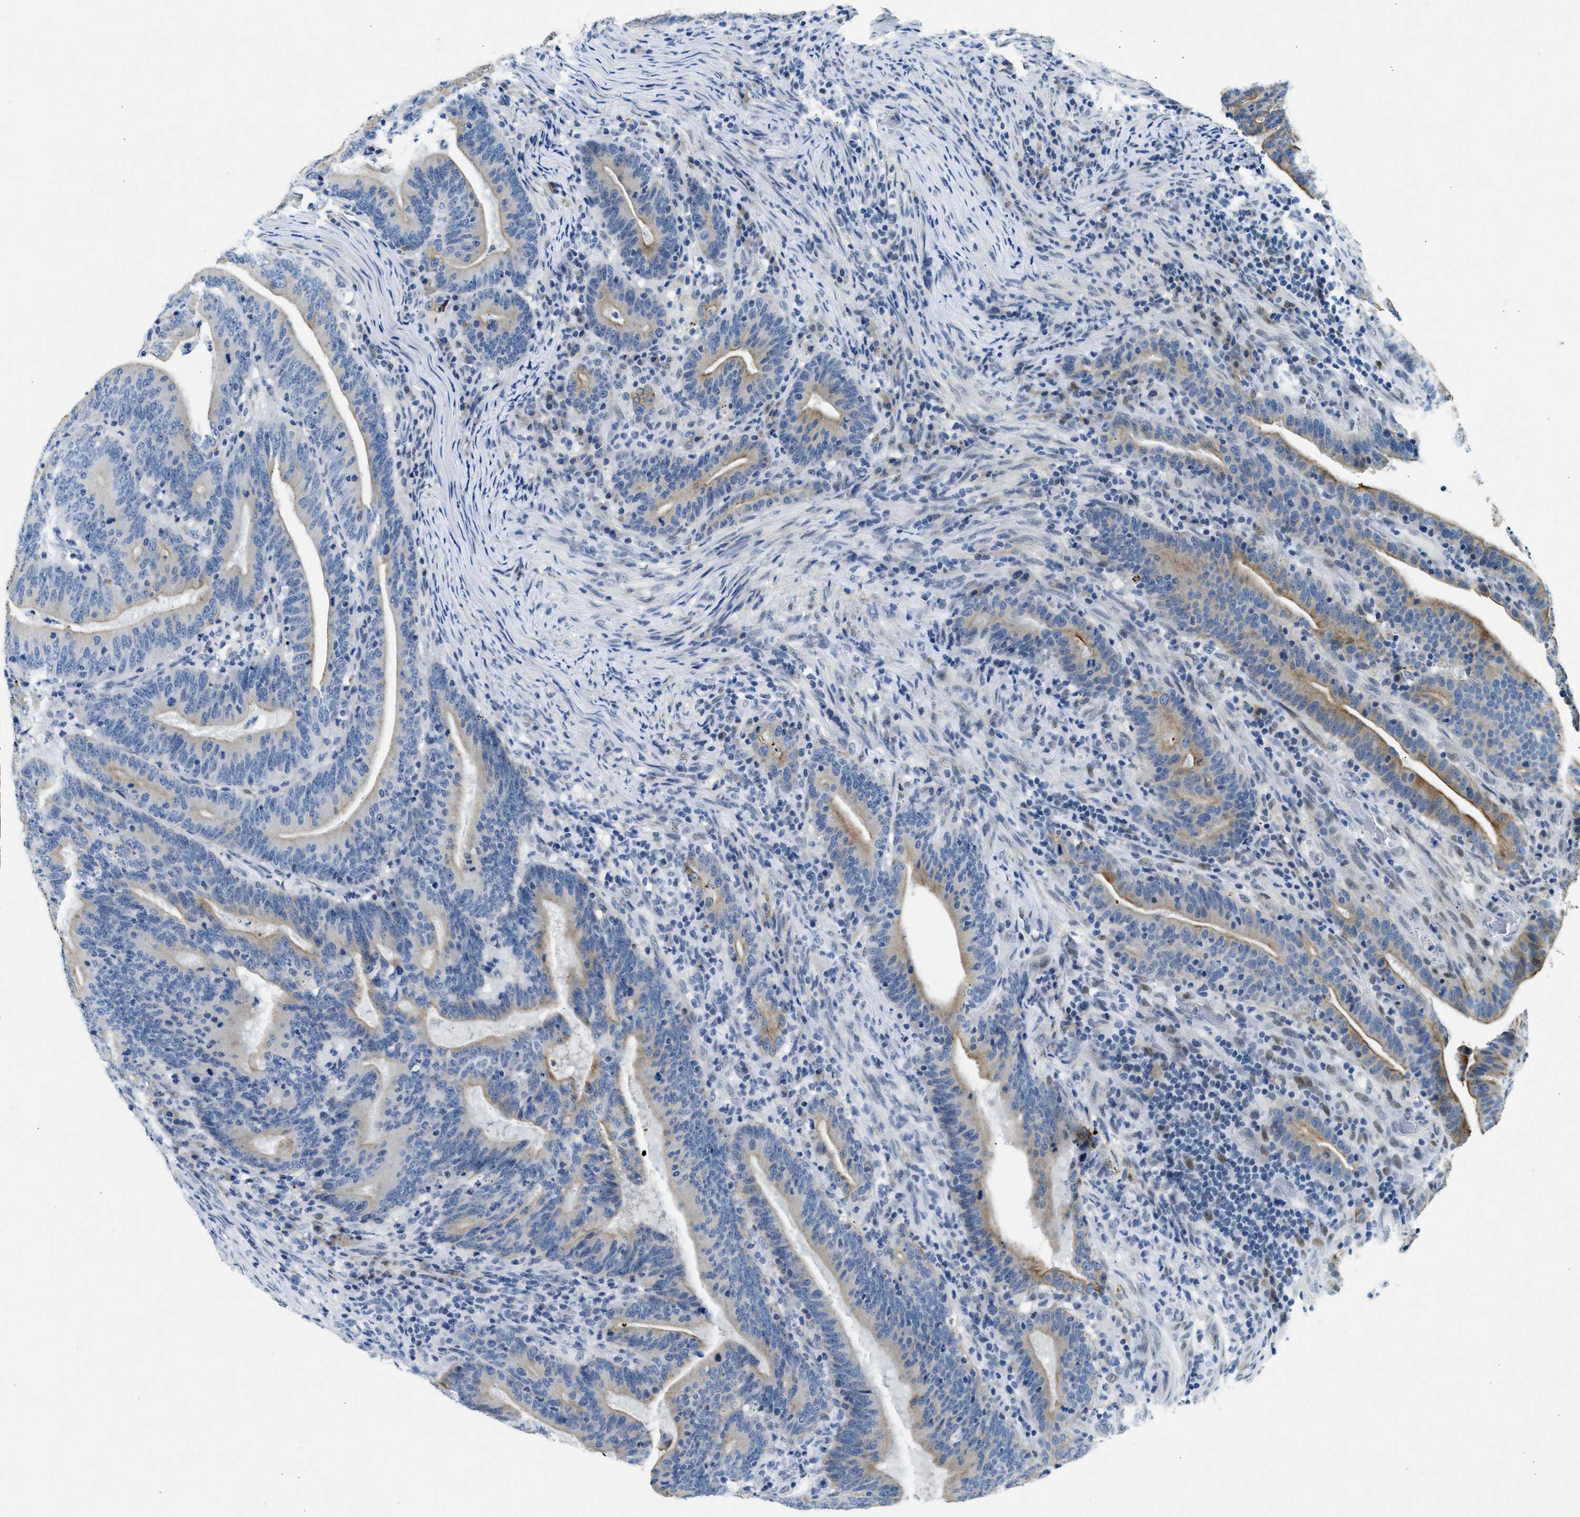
{"staining": {"intensity": "weak", "quantity": ">75%", "location": "cytoplasmic/membranous"}, "tissue": "colorectal cancer", "cell_type": "Tumor cells", "image_type": "cancer", "snomed": [{"axis": "morphology", "description": "Adenocarcinoma, NOS"}, {"axis": "topography", "description": "Colon"}], "caption": "Immunohistochemical staining of colorectal cancer reveals low levels of weak cytoplasmic/membranous expression in approximately >75% of tumor cells.", "gene": "CFAP20", "patient": {"sex": "female", "age": 66}}